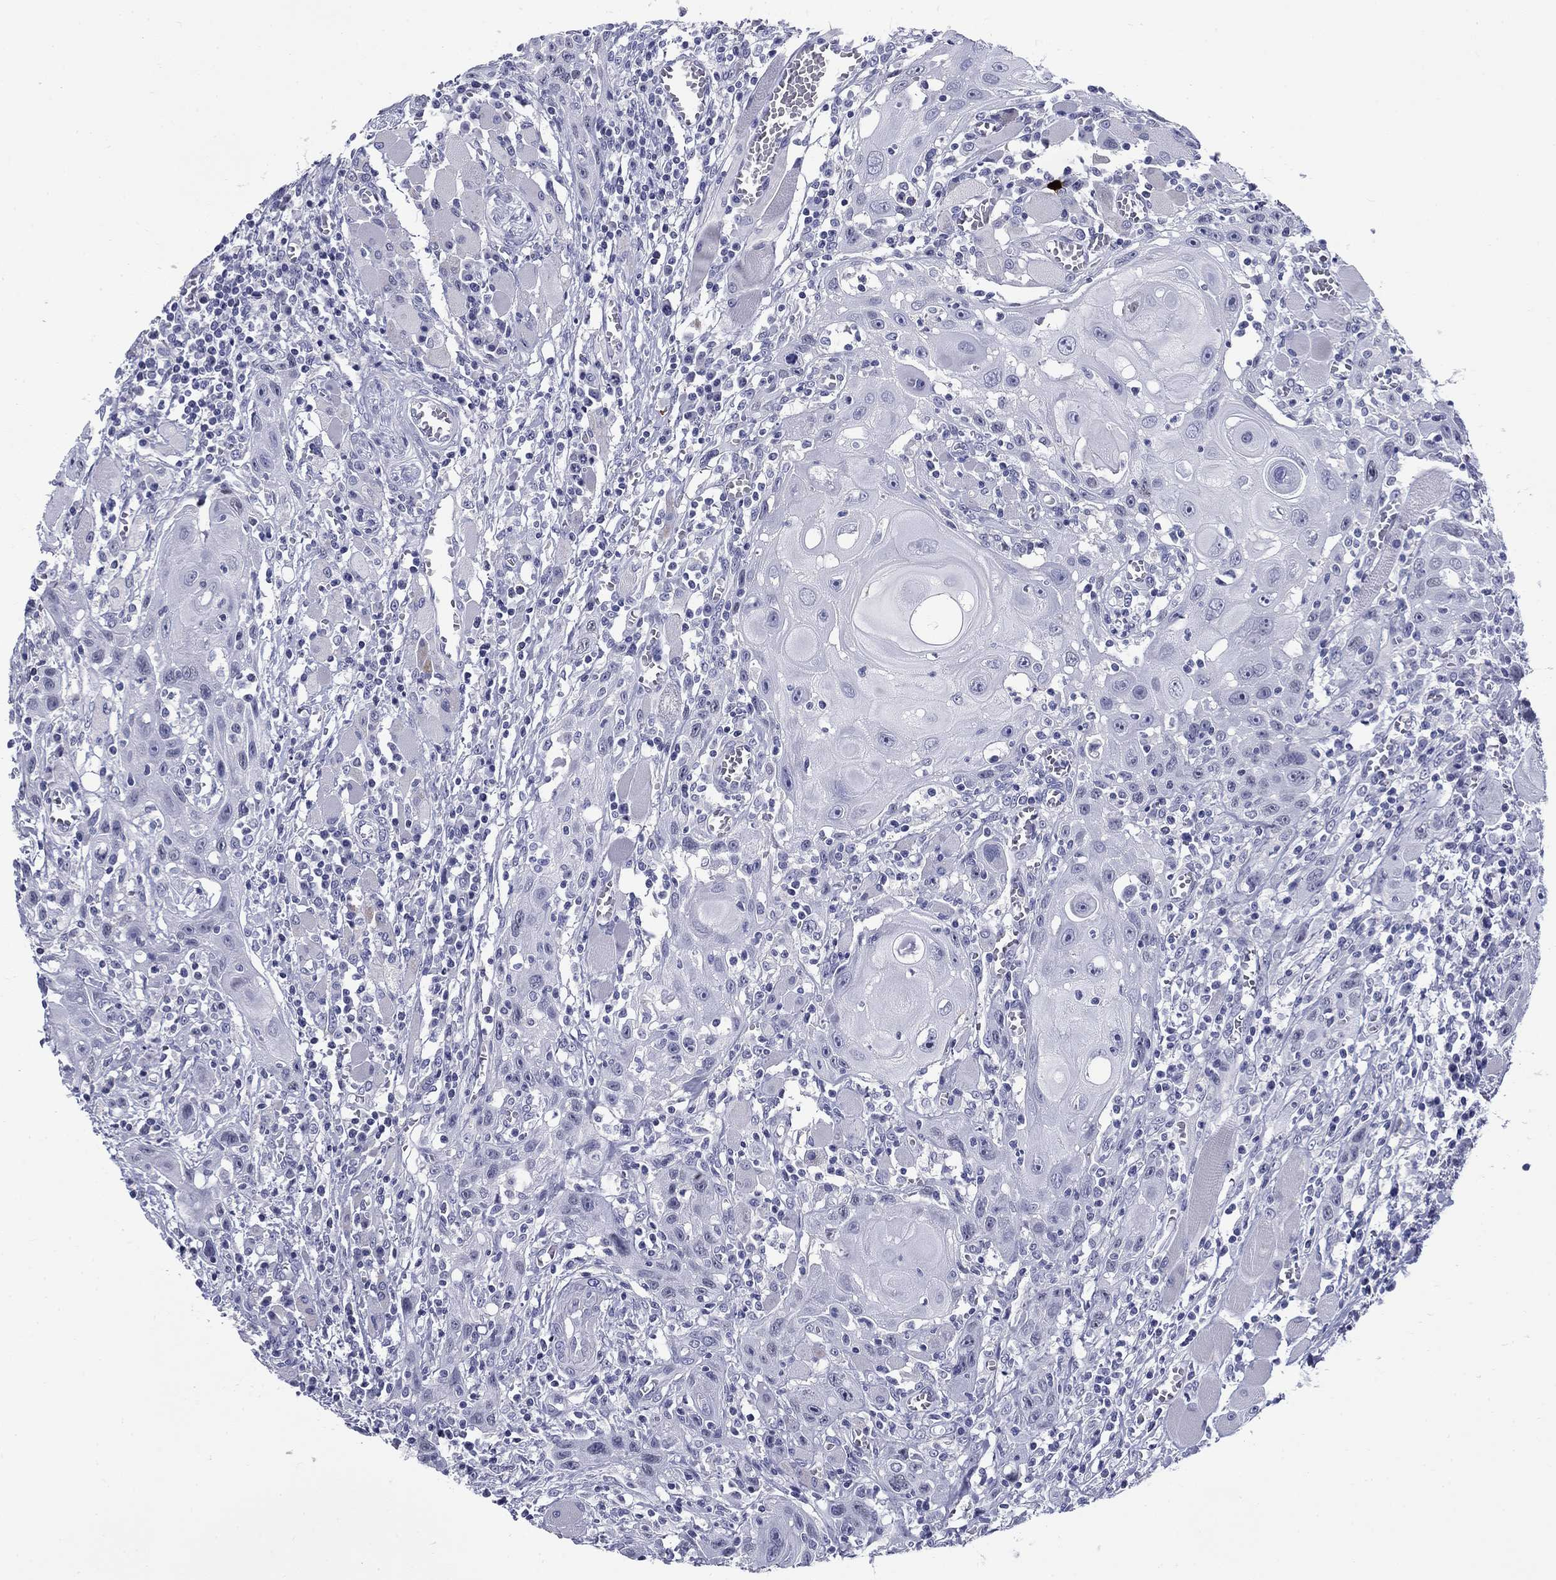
{"staining": {"intensity": "negative", "quantity": "none", "location": "none"}, "tissue": "head and neck cancer", "cell_type": "Tumor cells", "image_type": "cancer", "snomed": [{"axis": "morphology", "description": "Normal tissue, NOS"}, {"axis": "morphology", "description": "Squamous cell carcinoma, NOS"}, {"axis": "topography", "description": "Oral tissue"}, {"axis": "topography", "description": "Head-Neck"}], "caption": "Tumor cells show no significant expression in head and neck cancer (squamous cell carcinoma).", "gene": "C4orf19", "patient": {"sex": "male", "age": 71}}